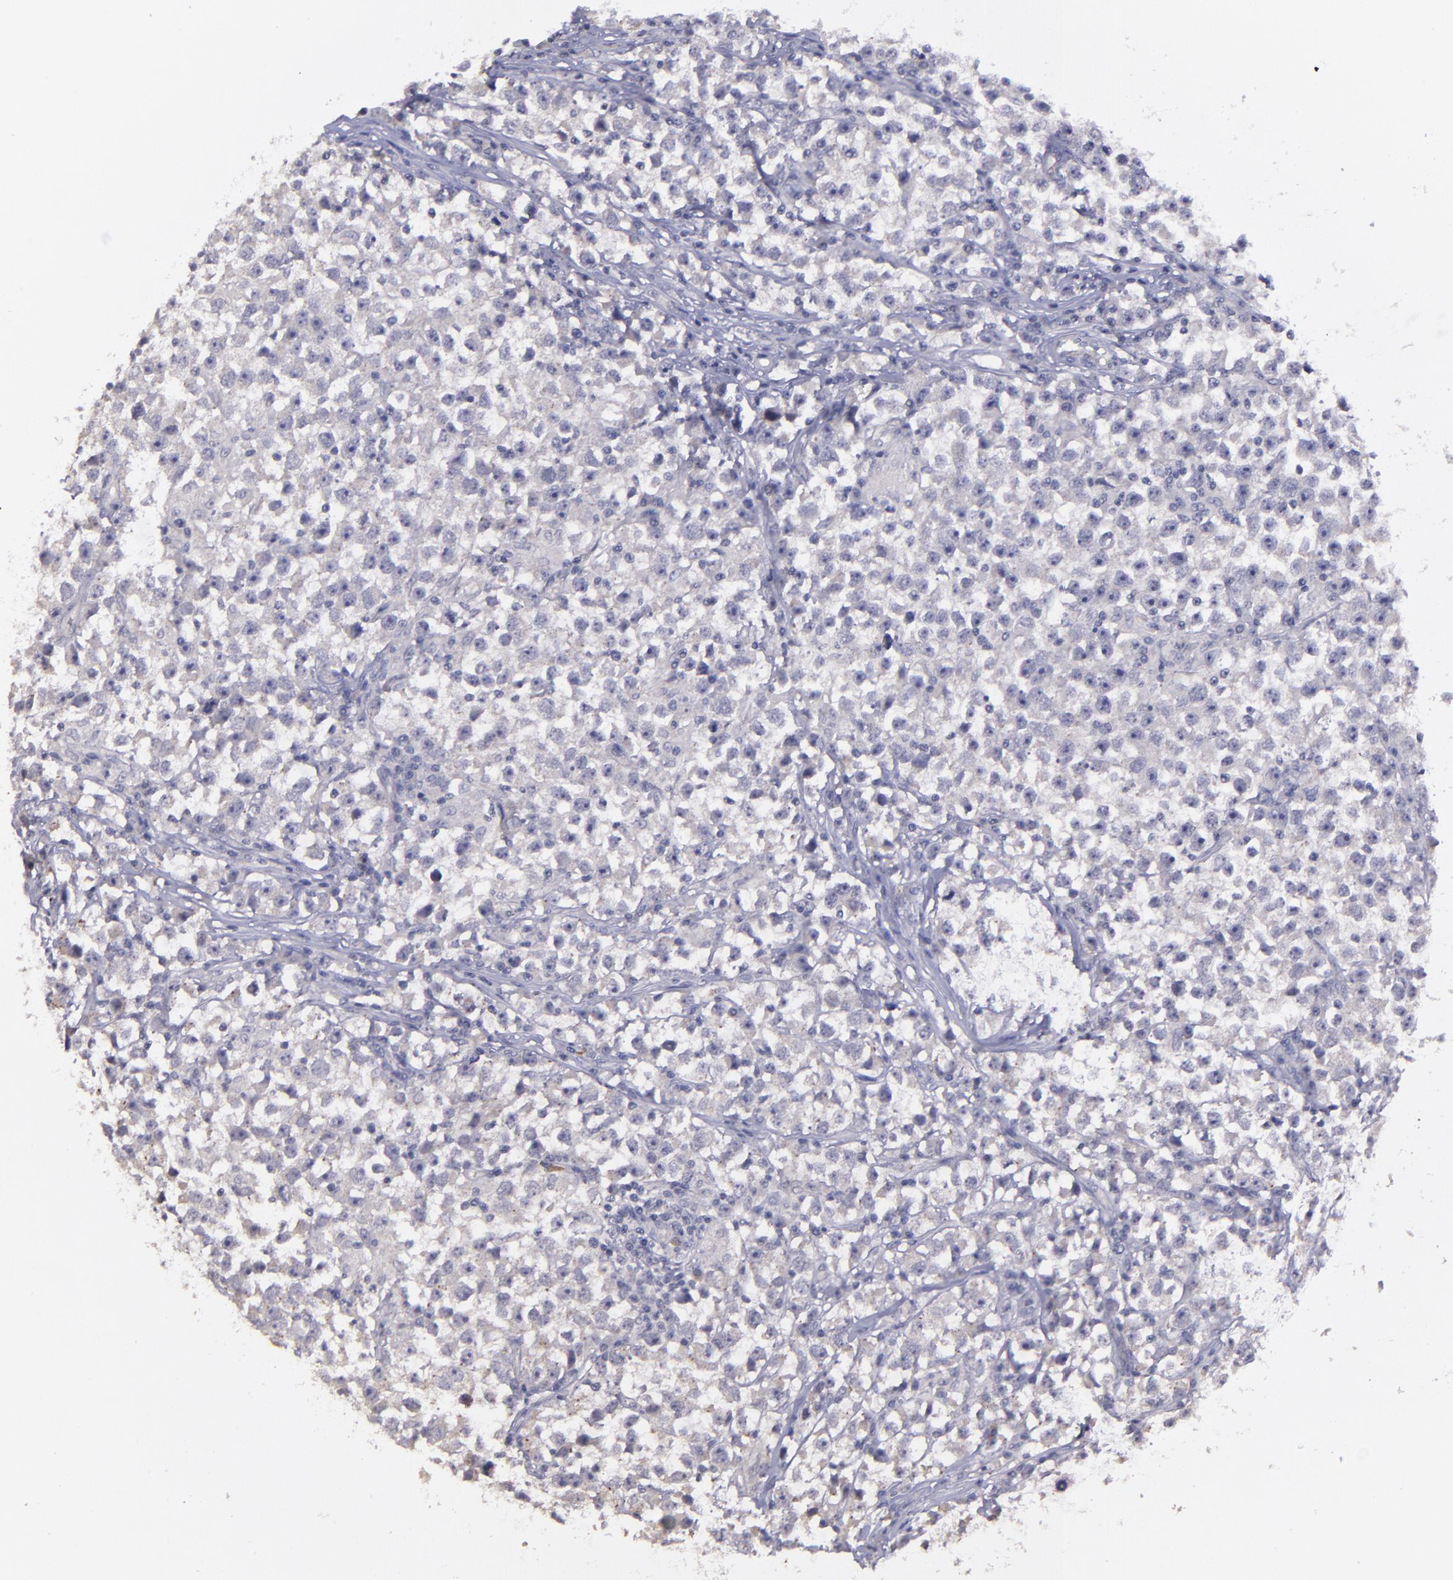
{"staining": {"intensity": "negative", "quantity": "none", "location": "none"}, "tissue": "testis cancer", "cell_type": "Tumor cells", "image_type": "cancer", "snomed": [{"axis": "morphology", "description": "Seminoma, NOS"}, {"axis": "topography", "description": "Testis"}], "caption": "Tumor cells are negative for protein expression in human testis cancer.", "gene": "MASP1", "patient": {"sex": "male", "age": 33}}